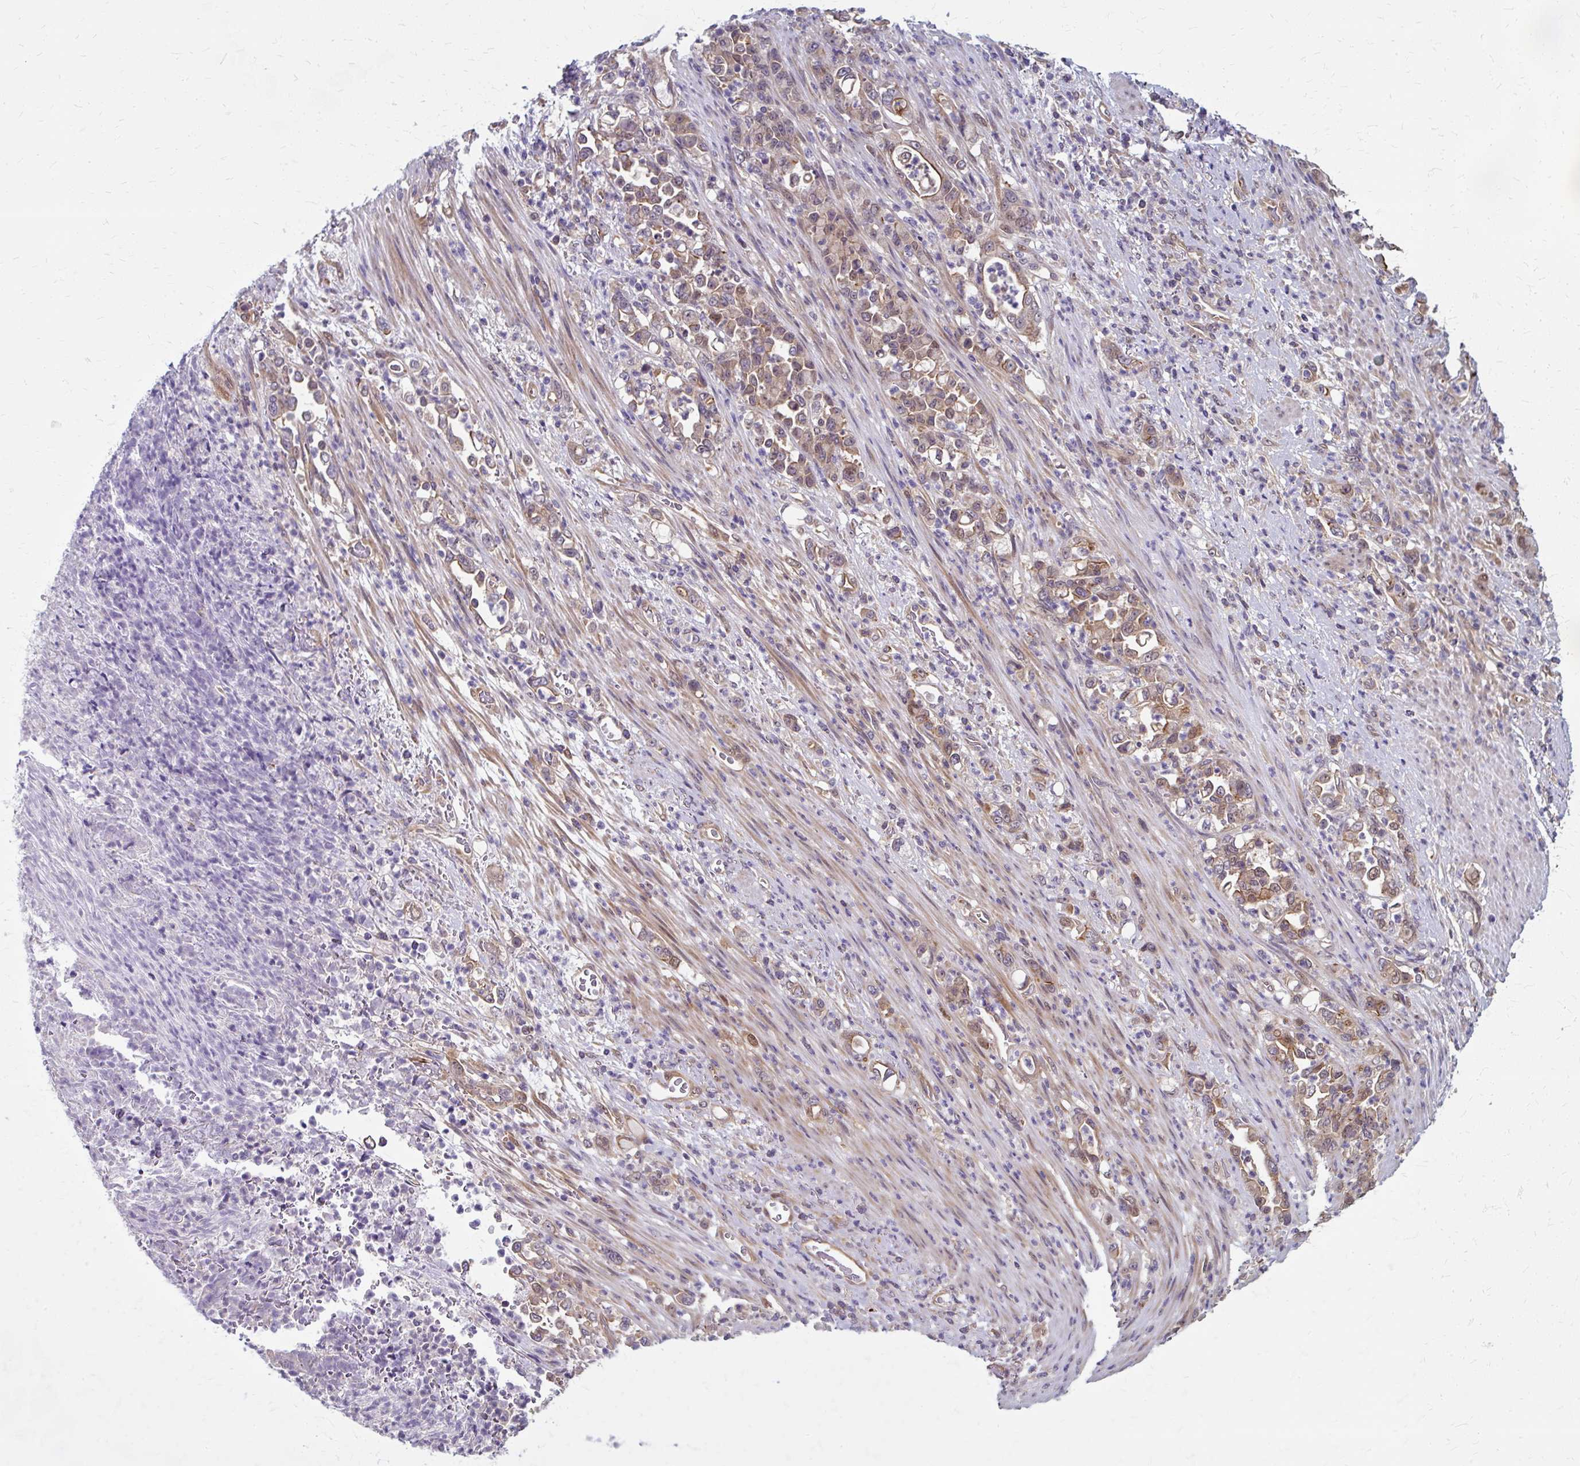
{"staining": {"intensity": "weak", "quantity": "25%-75%", "location": "cytoplasmic/membranous,nuclear"}, "tissue": "stomach cancer", "cell_type": "Tumor cells", "image_type": "cancer", "snomed": [{"axis": "morphology", "description": "Normal tissue, NOS"}, {"axis": "morphology", "description": "Adenocarcinoma, NOS"}, {"axis": "topography", "description": "Stomach"}], "caption": "Immunohistochemistry (IHC) staining of stomach adenocarcinoma, which exhibits low levels of weak cytoplasmic/membranous and nuclear positivity in approximately 25%-75% of tumor cells indicating weak cytoplasmic/membranous and nuclear protein staining. The staining was performed using DAB (3,3'-diaminobenzidine) (brown) for protein detection and nuclei were counterstained in hematoxylin (blue).", "gene": "ZNF555", "patient": {"sex": "female", "age": 79}}